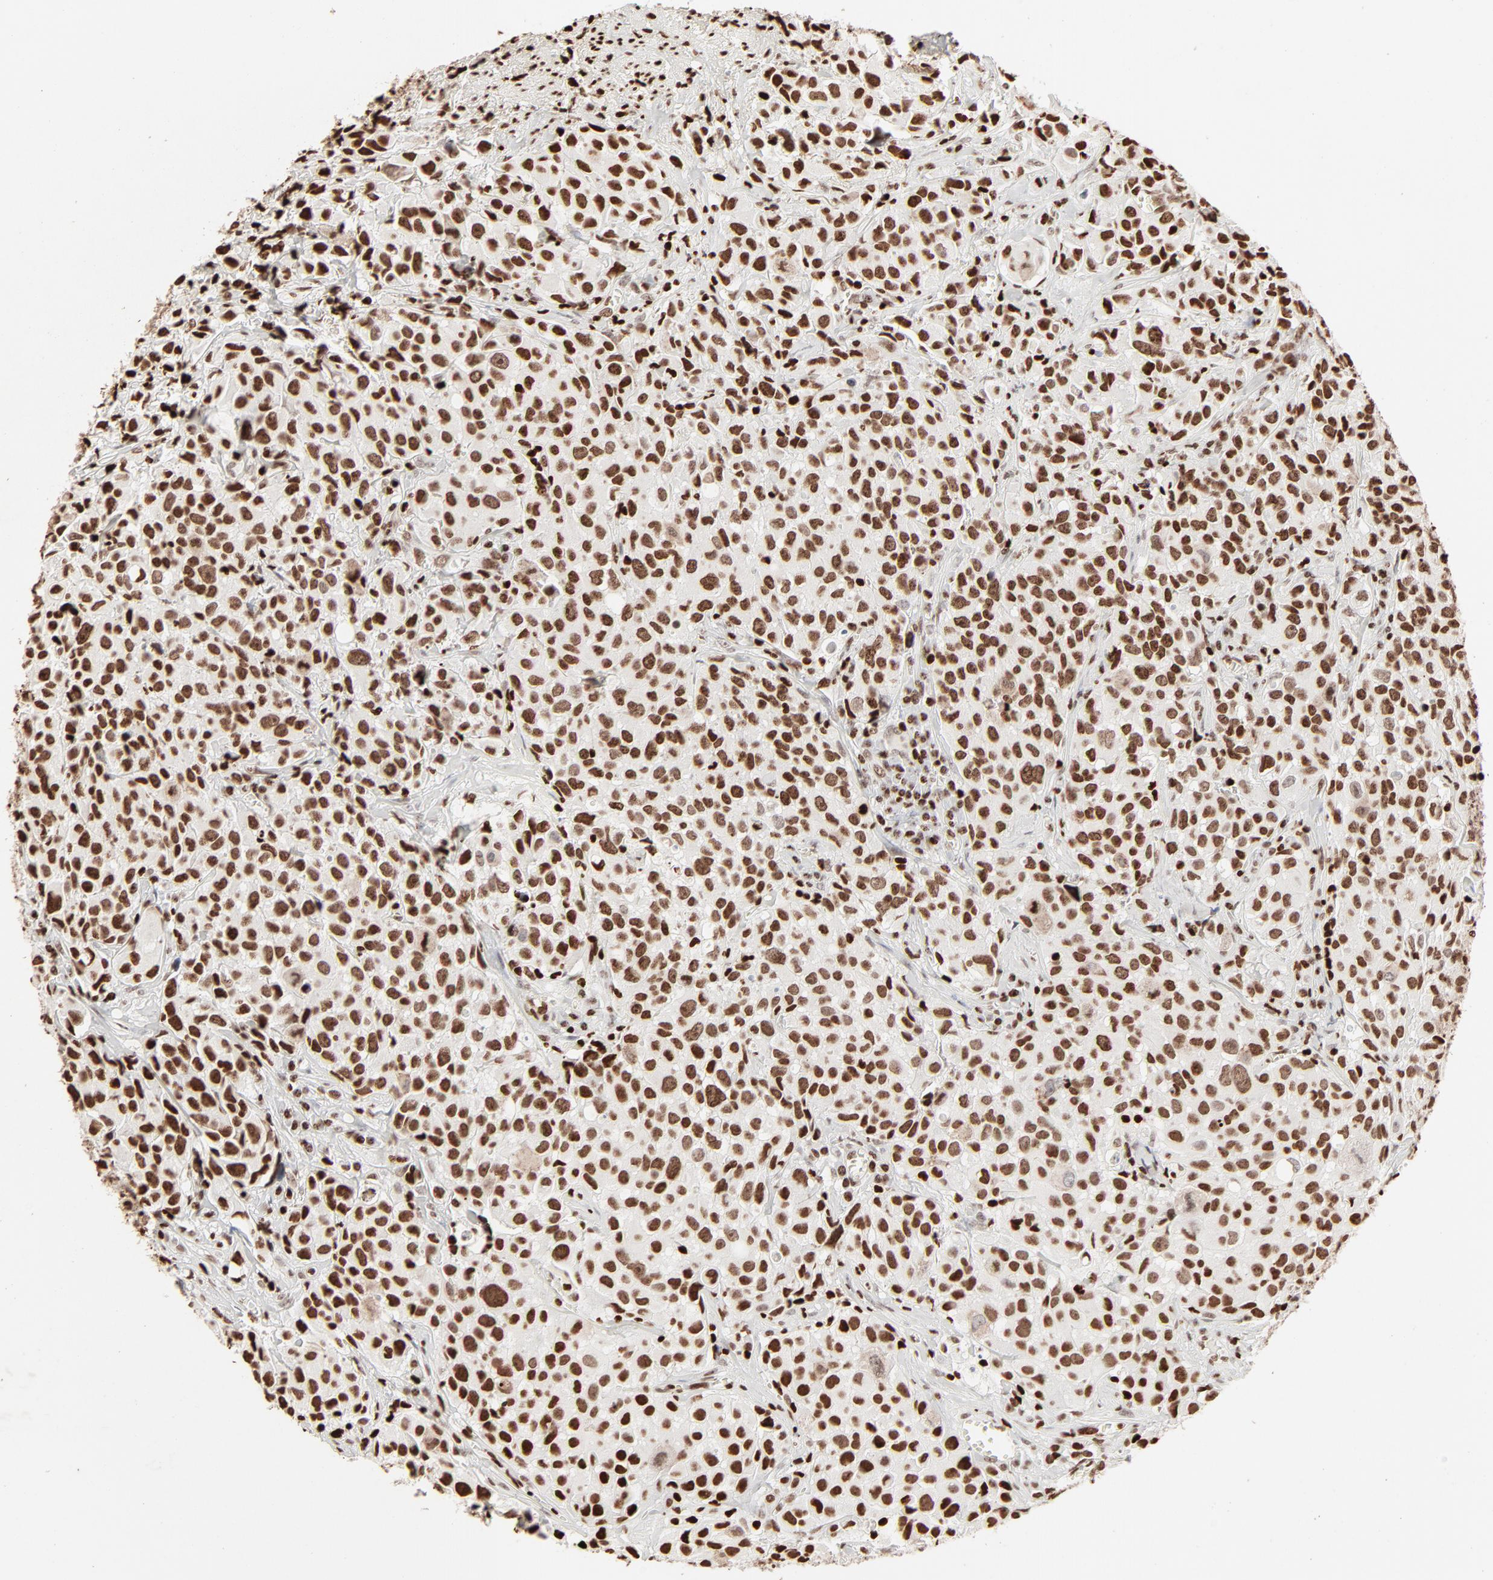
{"staining": {"intensity": "moderate", "quantity": ">75%", "location": "cytoplasmic/membranous,nuclear"}, "tissue": "urothelial cancer", "cell_type": "Tumor cells", "image_type": "cancer", "snomed": [{"axis": "morphology", "description": "Urothelial carcinoma, High grade"}, {"axis": "topography", "description": "Urinary bladder"}], "caption": "A brown stain shows moderate cytoplasmic/membranous and nuclear staining of a protein in human high-grade urothelial carcinoma tumor cells.", "gene": "HMGB2", "patient": {"sex": "female", "age": 75}}